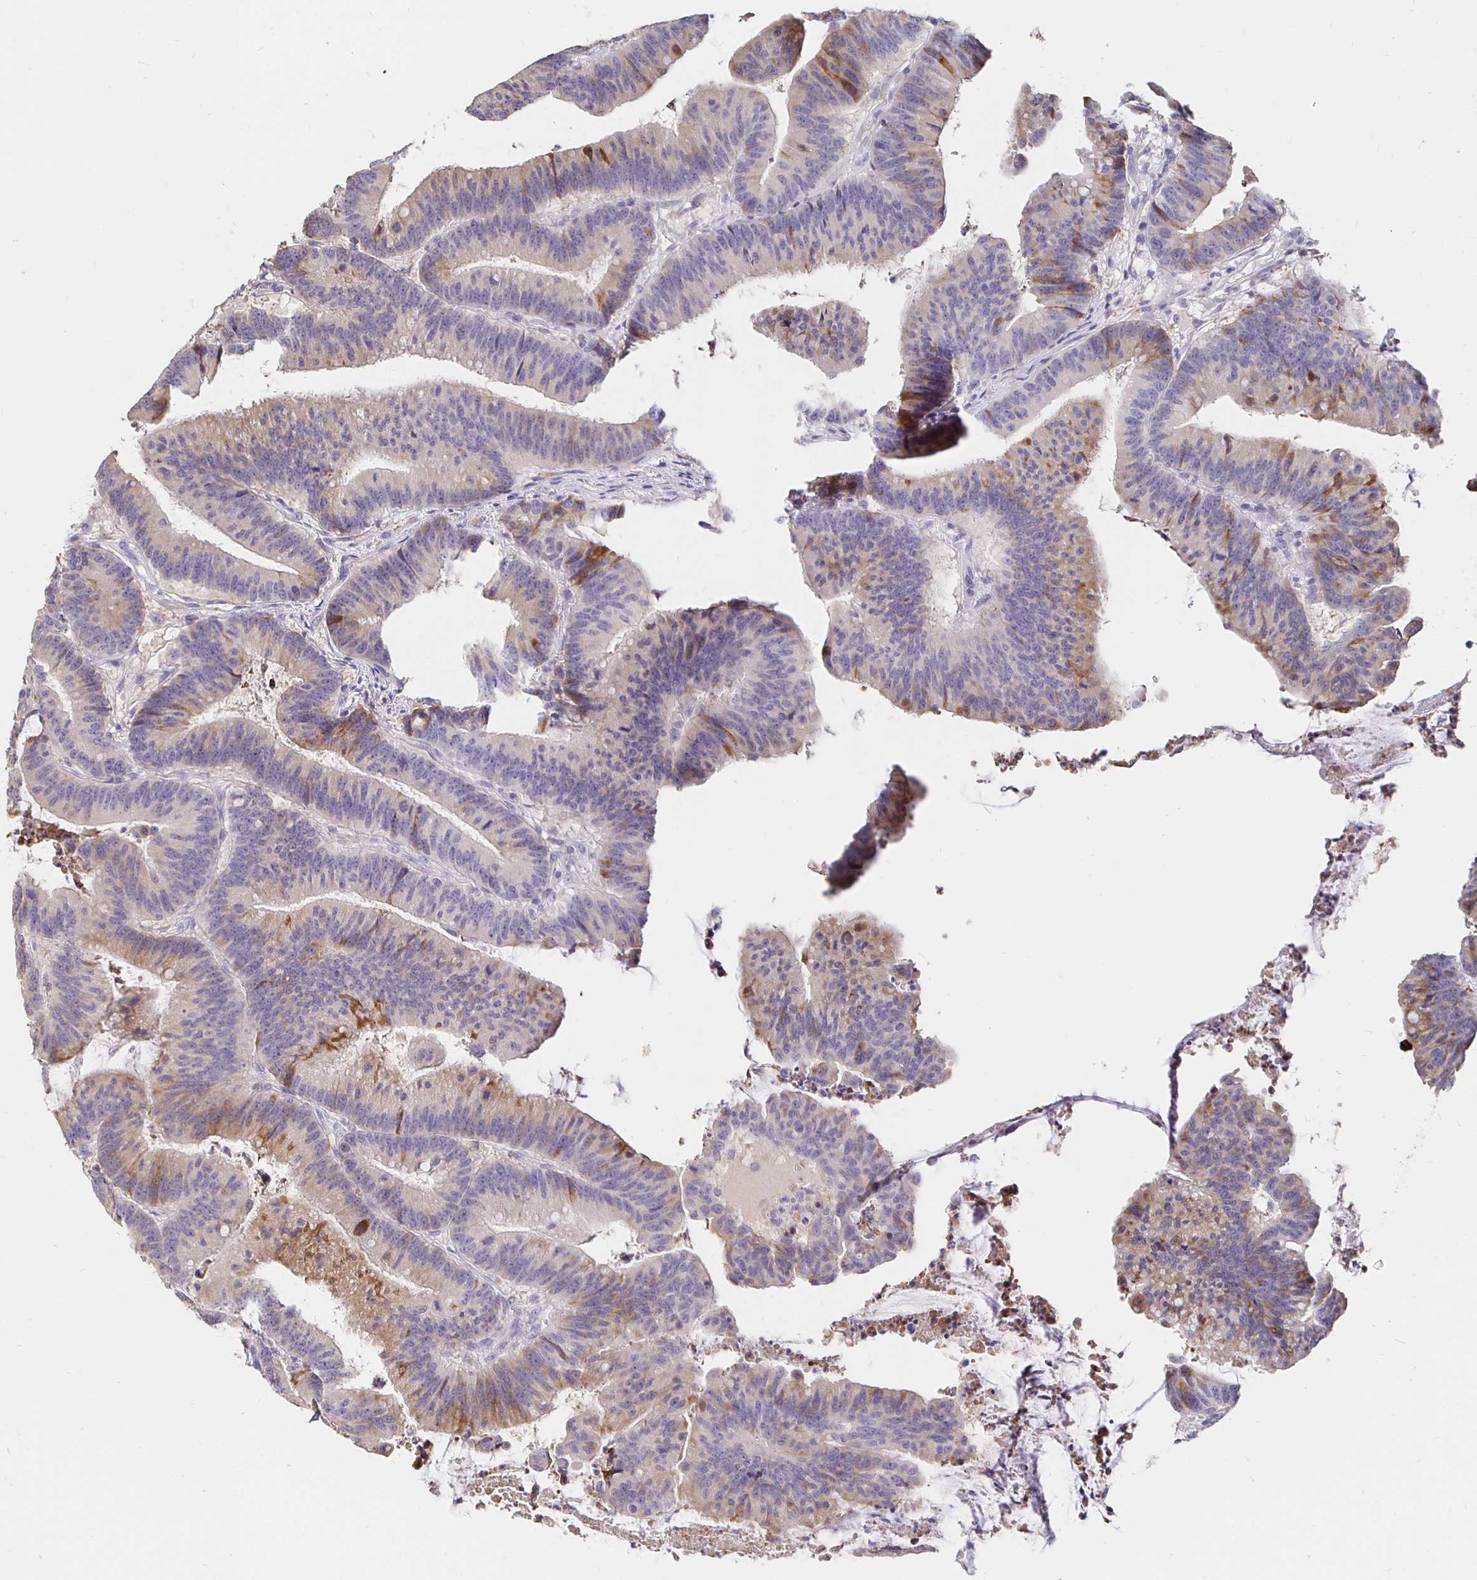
{"staining": {"intensity": "moderate", "quantity": "25%-75%", "location": "cytoplasmic/membranous"}, "tissue": "colorectal cancer", "cell_type": "Tumor cells", "image_type": "cancer", "snomed": [{"axis": "morphology", "description": "Adenocarcinoma, NOS"}, {"axis": "topography", "description": "Colon"}], "caption": "The immunohistochemical stain highlights moderate cytoplasmic/membranous staining in tumor cells of colorectal cancer (adenocarcinoma) tissue.", "gene": "CXCR3", "patient": {"sex": "female", "age": 78}}